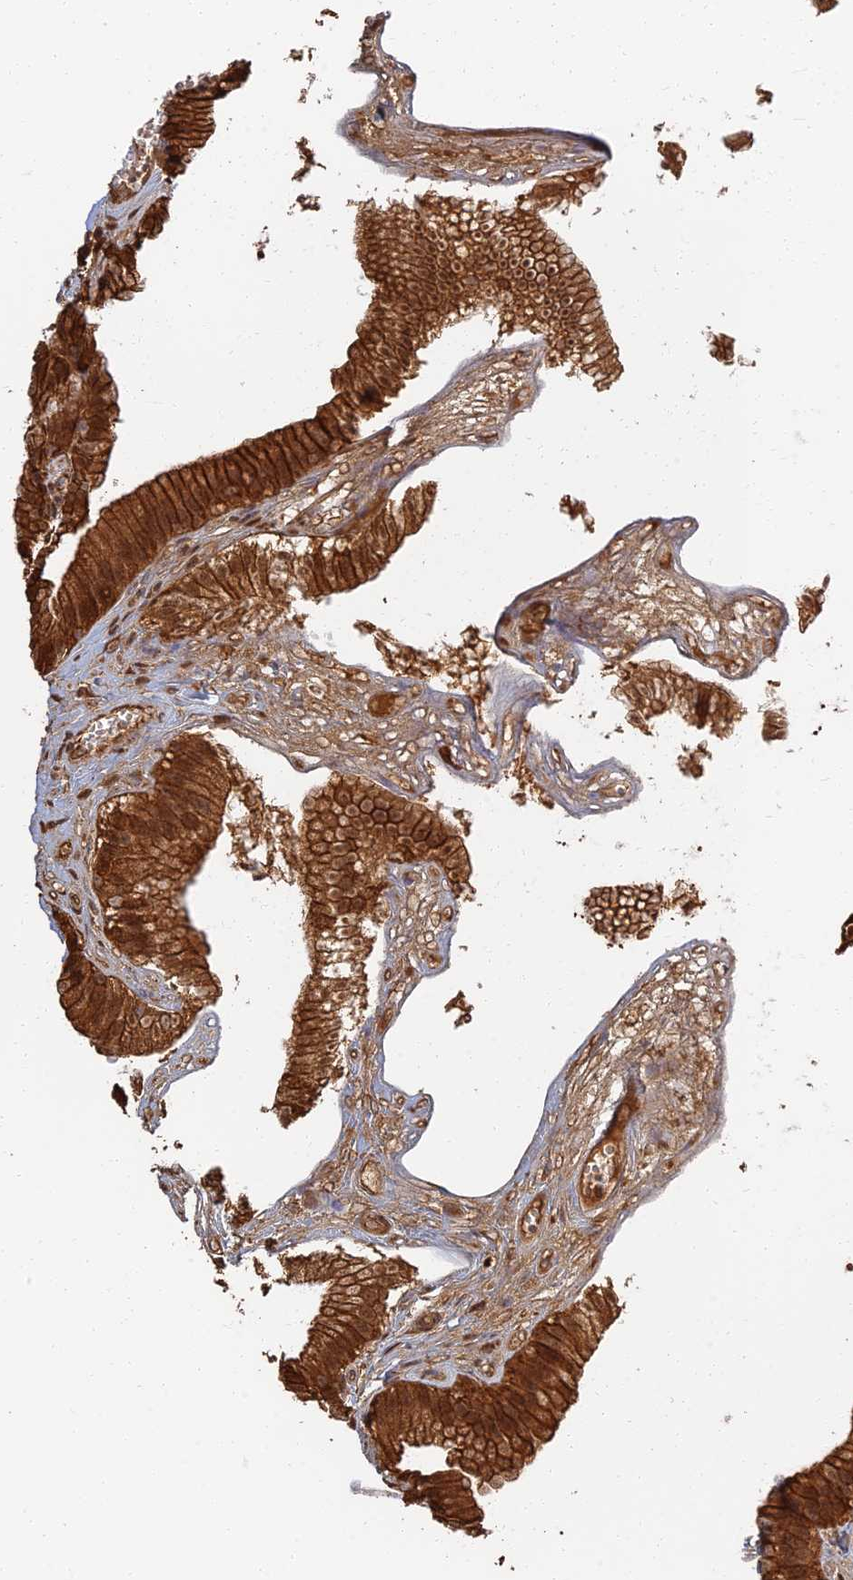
{"staining": {"intensity": "strong", "quantity": ">75%", "location": "cytoplasmic/membranous,nuclear"}, "tissue": "gallbladder", "cell_type": "Glandular cells", "image_type": "normal", "snomed": [{"axis": "morphology", "description": "Normal tissue, NOS"}, {"axis": "topography", "description": "Gallbladder"}], "caption": "Immunohistochemistry image of unremarkable gallbladder: gallbladder stained using immunohistochemistry demonstrates high levels of strong protein expression localized specifically in the cytoplasmic/membranous,nuclear of glandular cells, appearing as a cytoplasmic/membranous,nuclear brown color.", "gene": "LRRN3", "patient": {"sex": "female", "age": 54}}